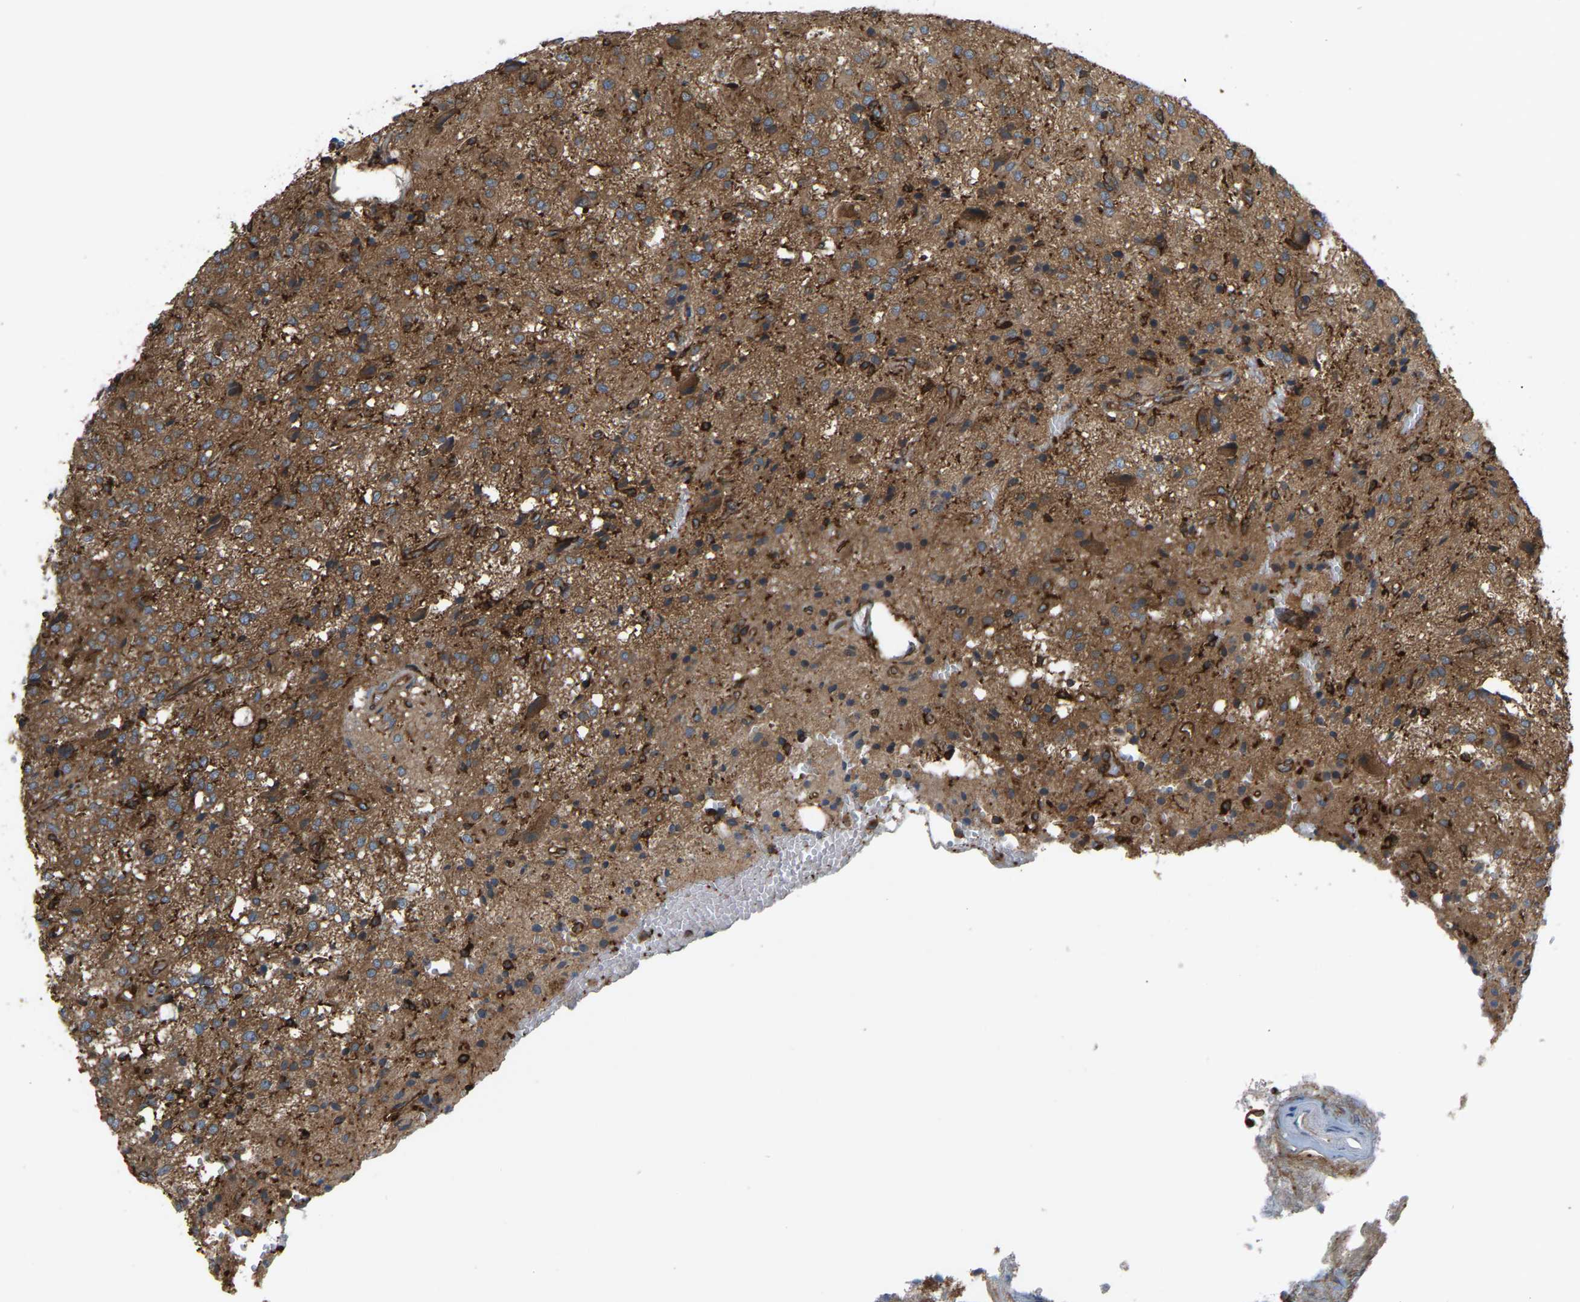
{"staining": {"intensity": "strong", "quantity": ">75%", "location": "cytoplasmic/membranous"}, "tissue": "glioma", "cell_type": "Tumor cells", "image_type": "cancer", "snomed": [{"axis": "morphology", "description": "Glioma, malignant, High grade"}, {"axis": "topography", "description": "Brain"}], "caption": "IHC (DAB (3,3'-diaminobenzidine)) staining of human high-grade glioma (malignant) reveals strong cytoplasmic/membranous protein positivity in about >75% of tumor cells.", "gene": "PICALM", "patient": {"sex": "female", "age": 59}}